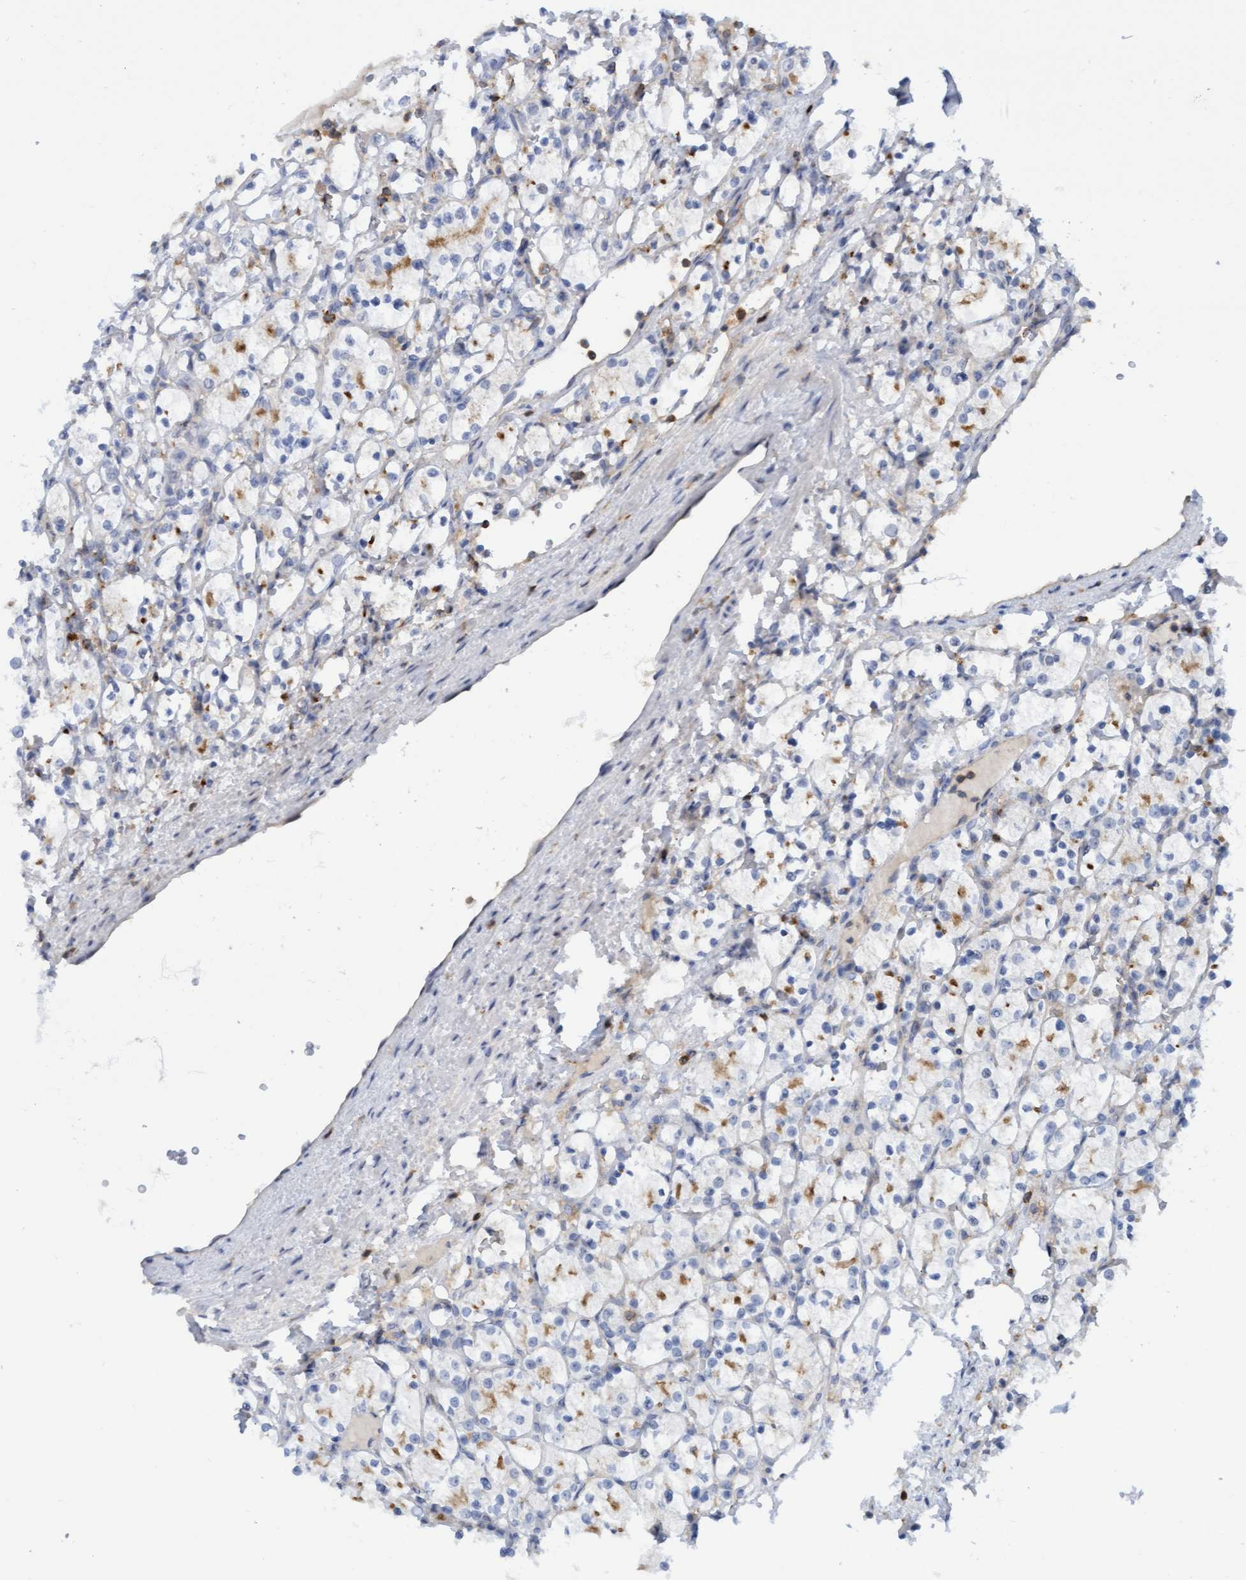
{"staining": {"intensity": "moderate", "quantity": "25%-75%", "location": "cytoplasmic/membranous"}, "tissue": "renal cancer", "cell_type": "Tumor cells", "image_type": "cancer", "snomed": [{"axis": "morphology", "description": "Adenocarcinoma, NOS"}, {"axis": "topography", "description": "Kidney"}], "caption": "DAB (3,3'-diaminobenzidine) immunohistochemical staining of human renal cancer demonstrates moderate cytoplasmic/membranous protein expression in approximately 25%-75% of tumor cells. (DAB IHC with brightfield microscopy, high magnification).", "gene": "FNBP1", "patient": {"sex": "female", "age": 69}}